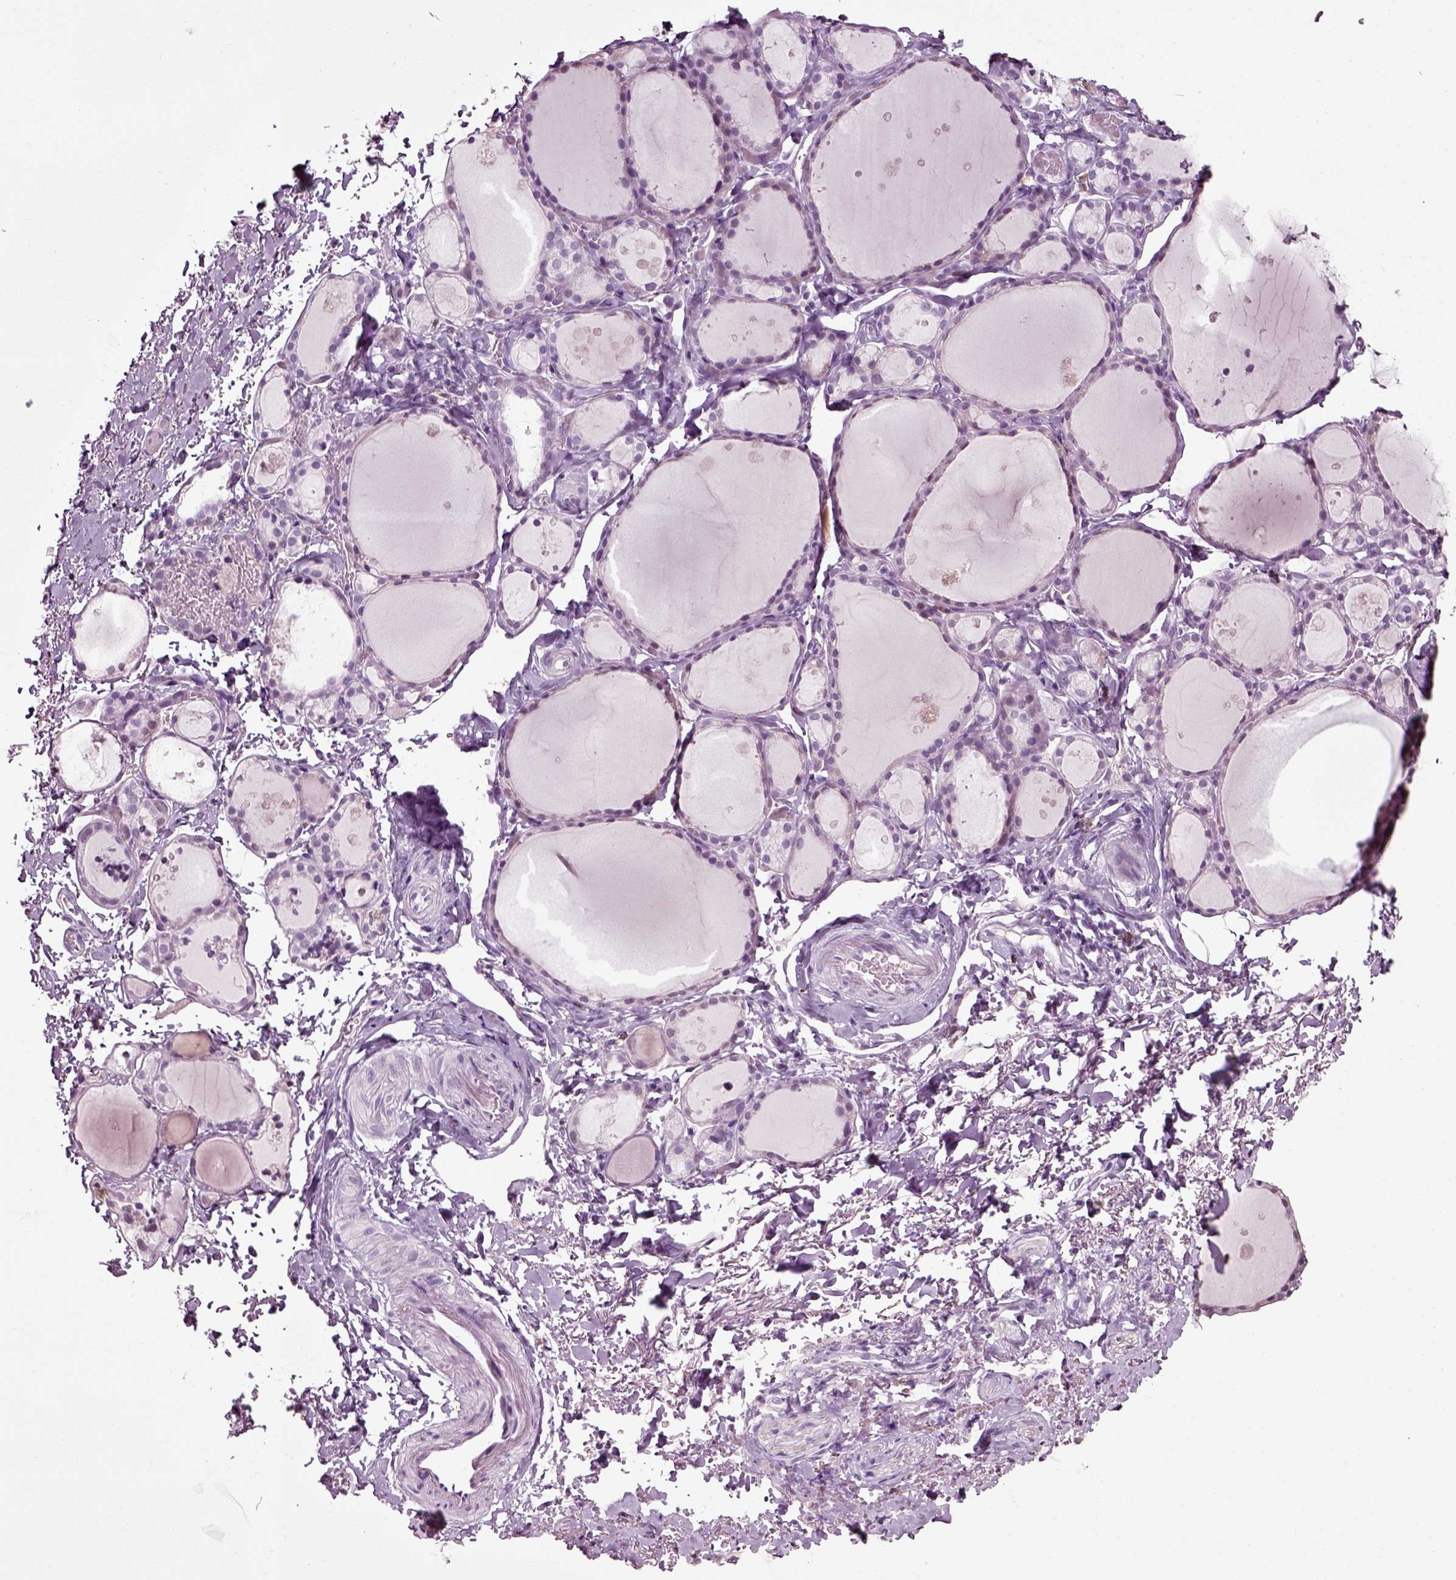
{"staining": {"intensity": "negative", "quantity": "none", "location": "none"}, "tissue": "thyroid gland", "cell_type": "Glandular cells", "image_type": "normal", "snomed": [{"axis": "morphology", "description": "Normal tissue, NOS"}, {"axis": "topography", "description": "Thyroid gland"}], "caption": "Protein analysis of normal thyroid gland shows no significant positivity in glandular cells. (Immunohistochemistry (ihc), brightfield microscopy, high magnification).", "gene": "SLC26A8", "patient": {"sex": "male", "age": 68}}